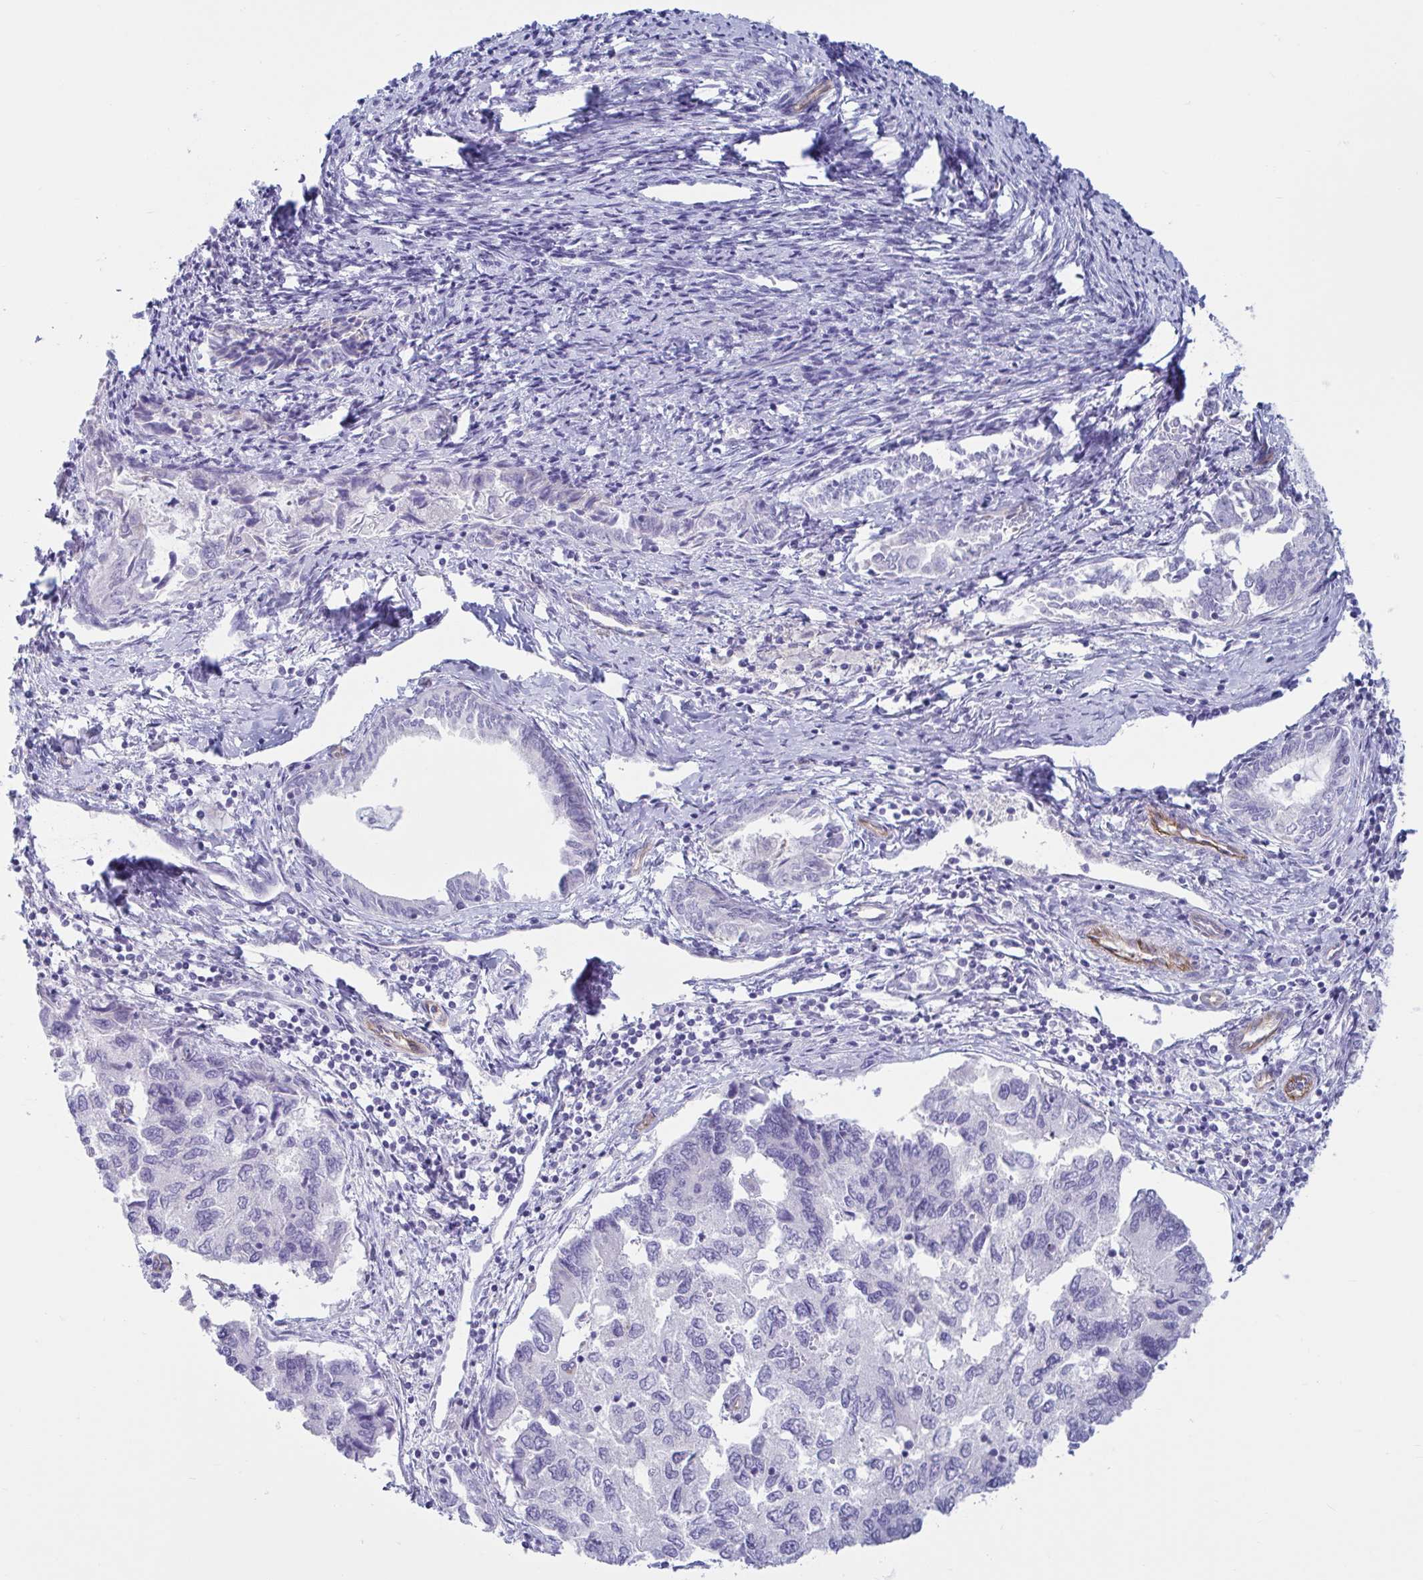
{"staining": {"intensity": "negative", "quantity": "none", "location": "none"}, "tissue": "endometrial cancer", "cell_type": "Tumor cells", "image_type": "cancer", "snomed": [{"axis": "morphology", "description": "Carcinoma, NOS"}, {"axis": "topography", "description": "Uterus"}], "caption": "Human endometrial cancer (carcinoma) stained for a protein using immunohistochemistry (IHC) displays no staining in tumor cells.", "gene": "TNNI2", "patient": {"sex": "female", "age": 76}}